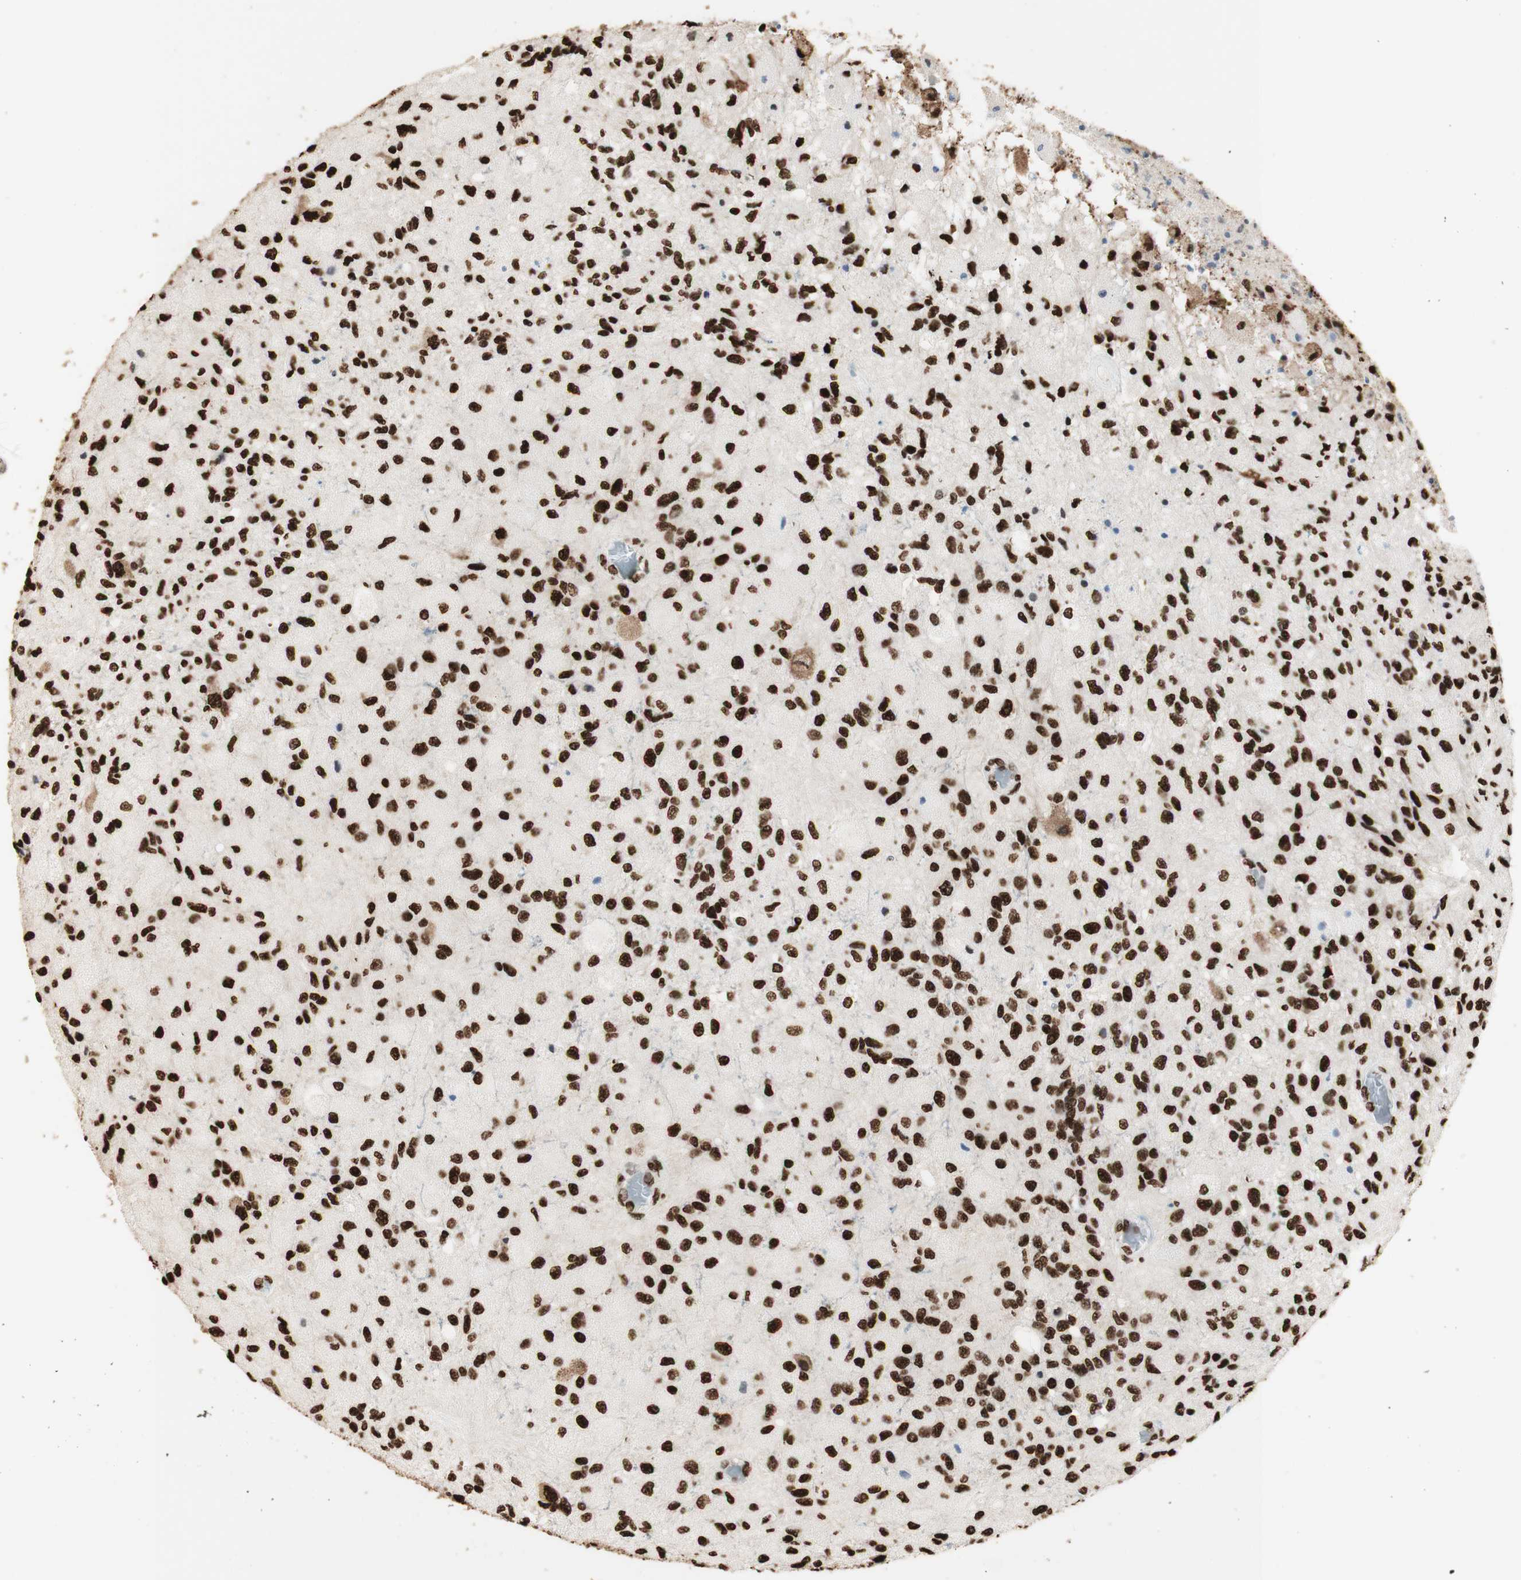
{"staining": {"intensity": "strong", "quantity": ">75%", "location": "nuclear"}, "tissue": "glioma", "cell_type": "Tumor cells", "image_type": "cancer", "snomed": [{"axis": "morphology", "description": "Normal tissue, NOS"}, {"axis": "morphology", "description": "Glioma, malignant, High grade"}, {"axis": "topography", "description": "Cerebral cortex"}], "caption": "Malignant high-grade glioma was stained to show a protein in brown. There is high levels of strong nuclear staining in about >75% of tumor cells.", "gene": "HNRNPA2B1", "patient": {"sex": "male", "age": 77}}